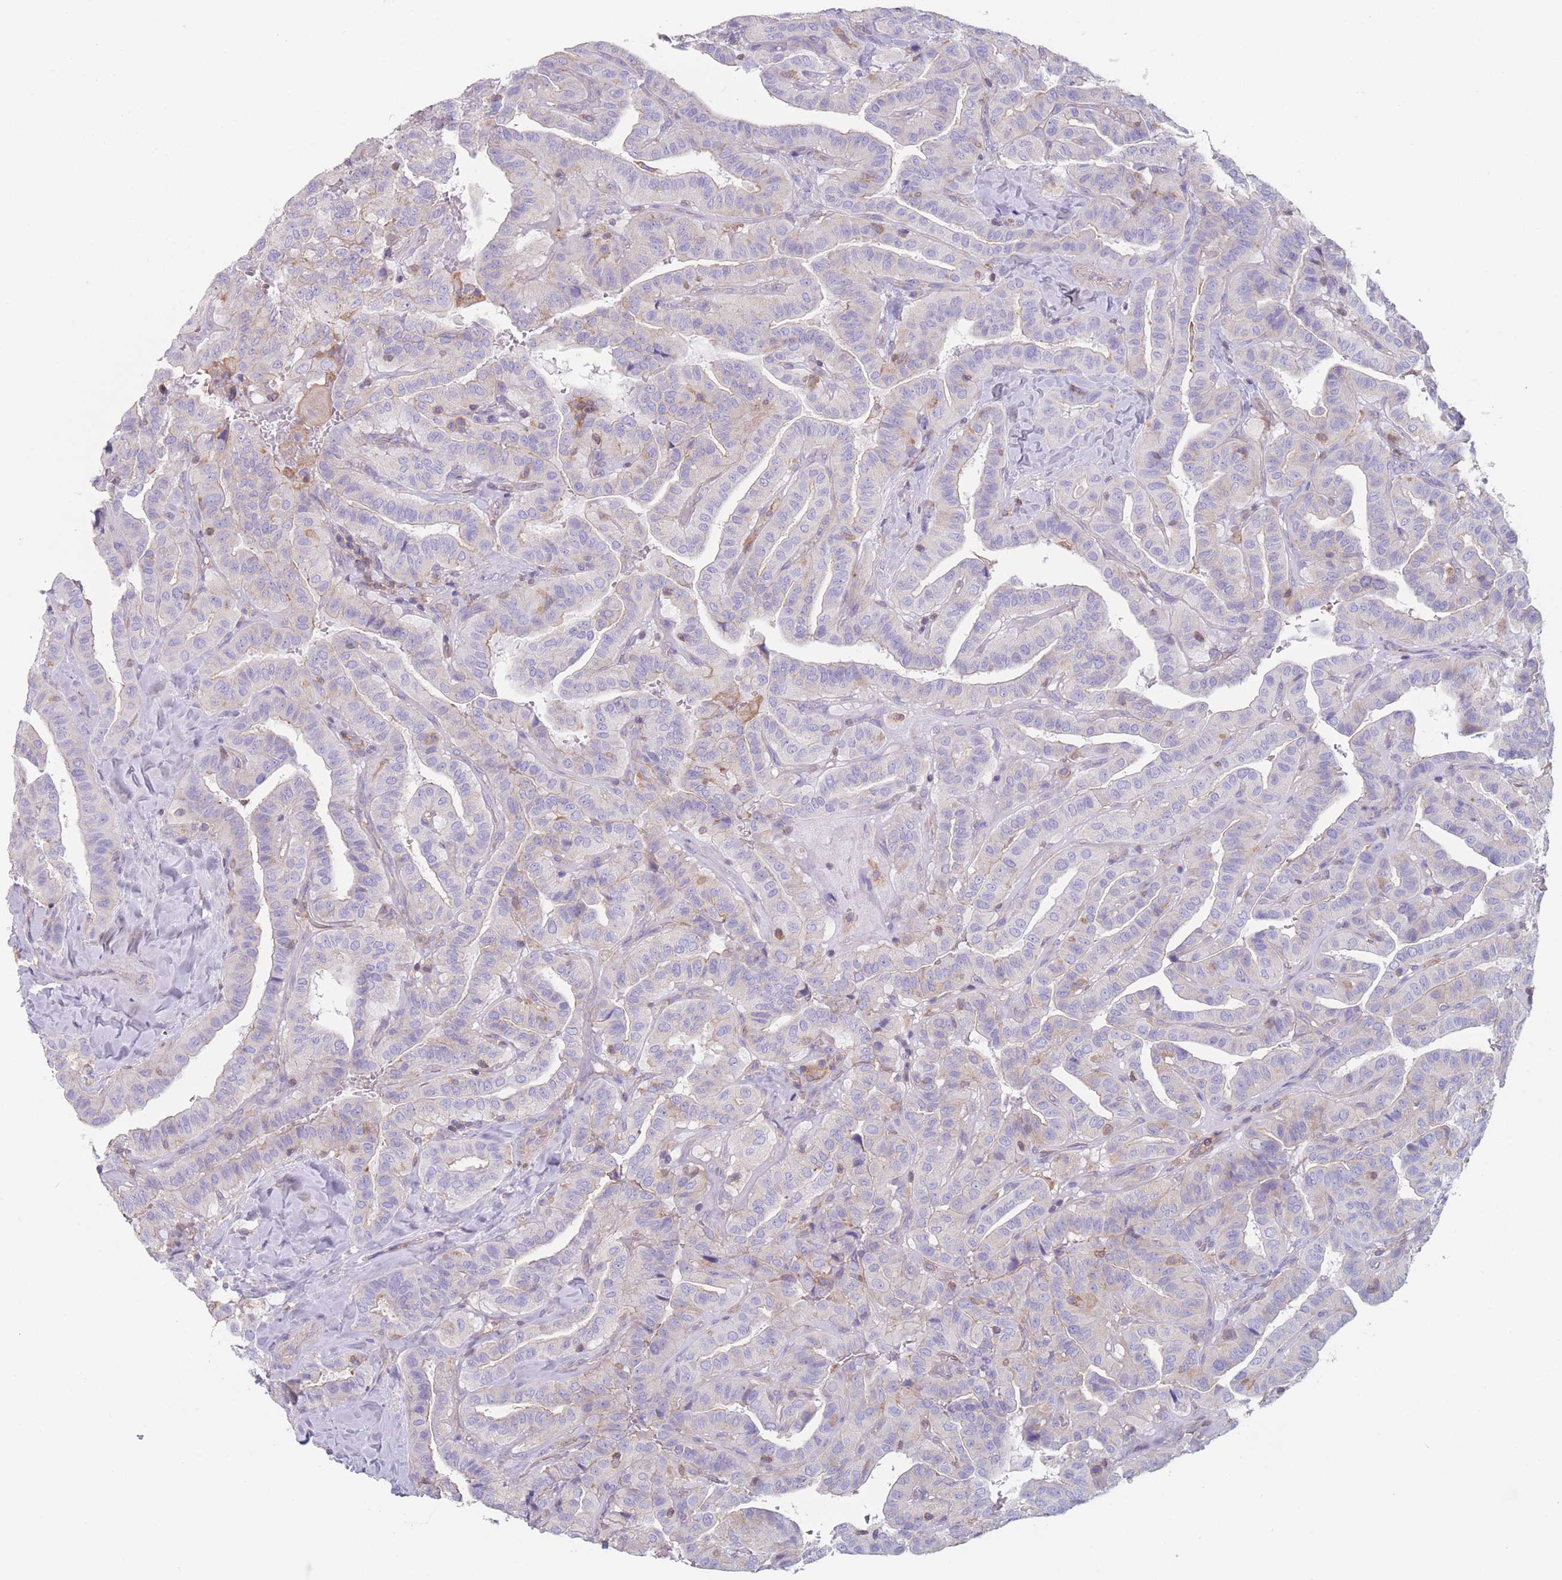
{"staining": {"intensity": "weak", "quantity": "<25%", "location": "cytoplasmic/membranous"}, "tissue": "thyroid cancer", "cell_type": "Tumor cells", "image_type": "cancer", "snomed": [{"axis": "morphology", "description": "Papillary adenocarcinoma, NOS"}, {"axis": "topography", "description": "Thyroid gland"}], "caption": "Tumor cells are negative for protein expression in human thyroid cancer (papillary adenocarcinoma).", "gene": "ADH1A", "patient": {"sex": "male", "age": 77}}